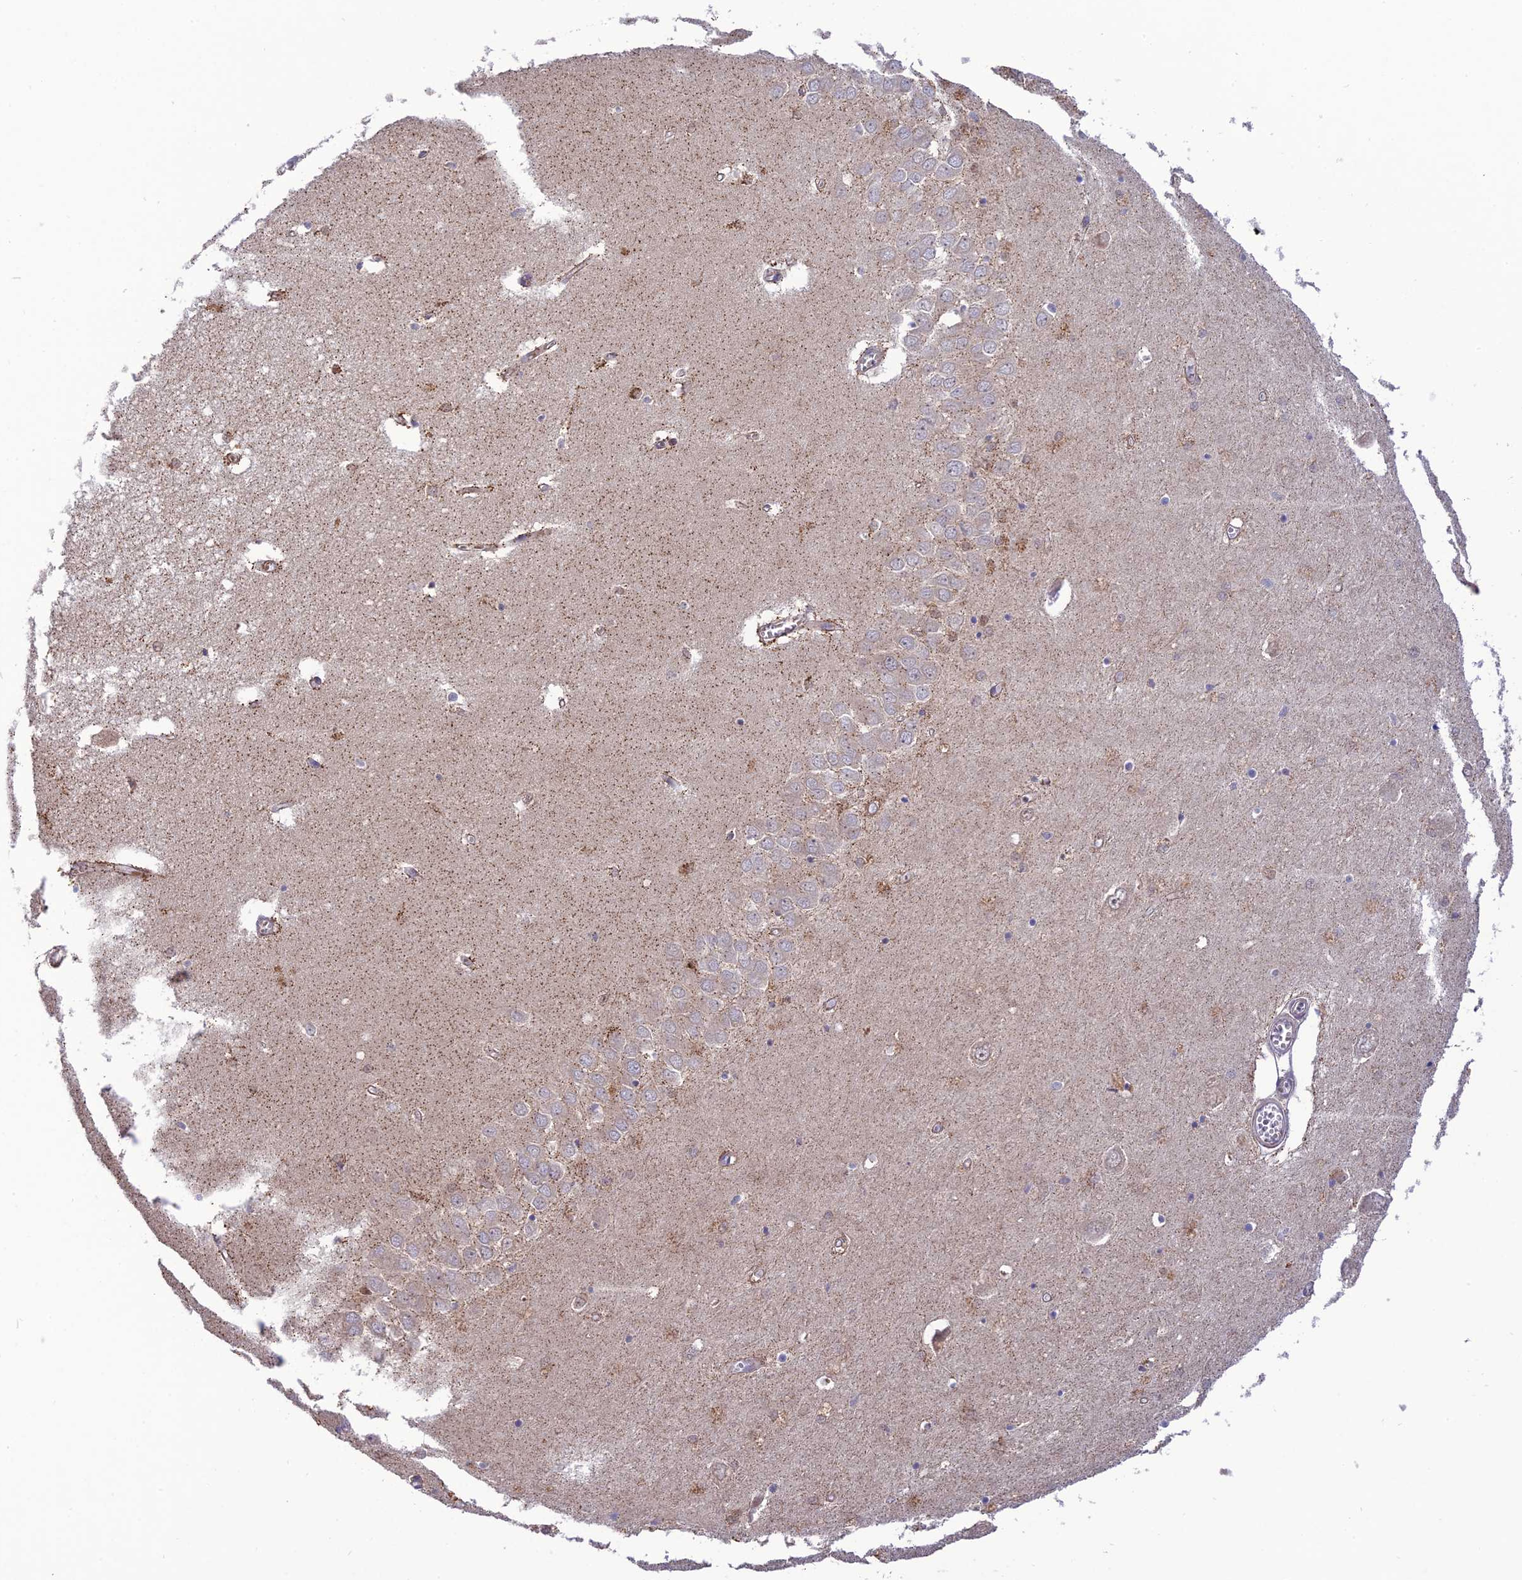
{"staining": {"intensity": "moderate", "quantity": "<25%", "location": "cytoplasmic/membranous"}, "tissue": "hippocampus", "cell_type": "Glial cells", "image_type": "normal", "snomed": [{"axis": "morphology", "description": "Normal tissue, NOS"}, {"axis": "topography", "description": "Hippocampus"}], "caption": "Immunohistochemistry (IHC) photomicrograph of normal human hippocampus stained for a protein (brown), which shows low levels of moderate cytoplasmic/membranous positivity in about <25% of glial cells.", "gene": "ZNF584", "patient": {"sex": "male", "age": 70}}